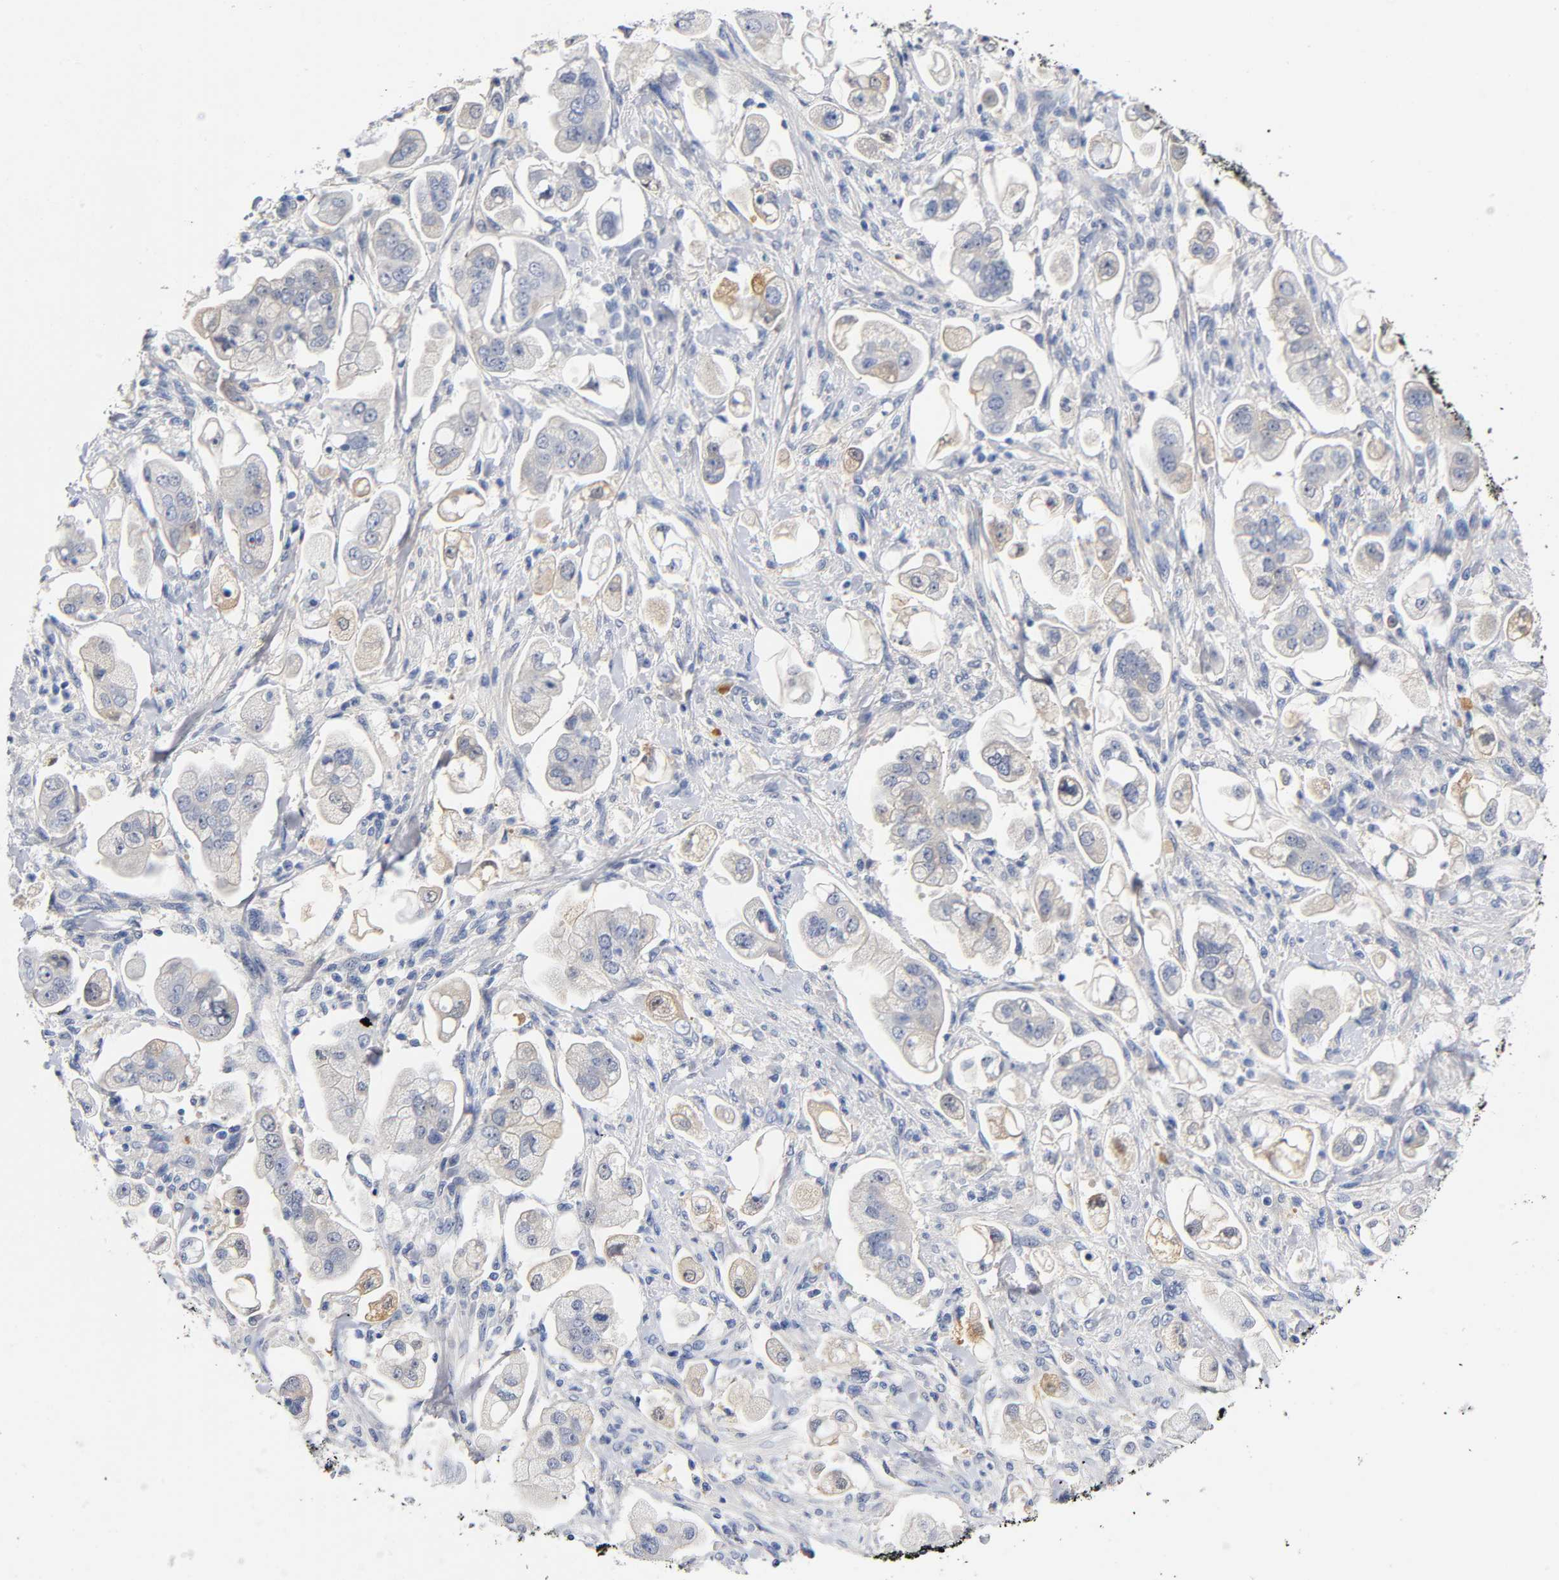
{"staining": {"intensity": "weak", "quantity": "<25%", "location": "cytoplasmic/membranous"}, "tissue": "stomach cancer", "cell_type": "Tumor cells", "image_type": "cancer", "snomed": [{"axis": "morphology", "description": "Adenocarcinoma, NOS"}, {"axis": "topography", "description": "Stomach"}], "caption": "The micrograph exhibits no staining of tumor cells in stomach cancer (adenocarcinoma).", "gene": "TNC", "patient": {"sex": "male", "age": 62}}